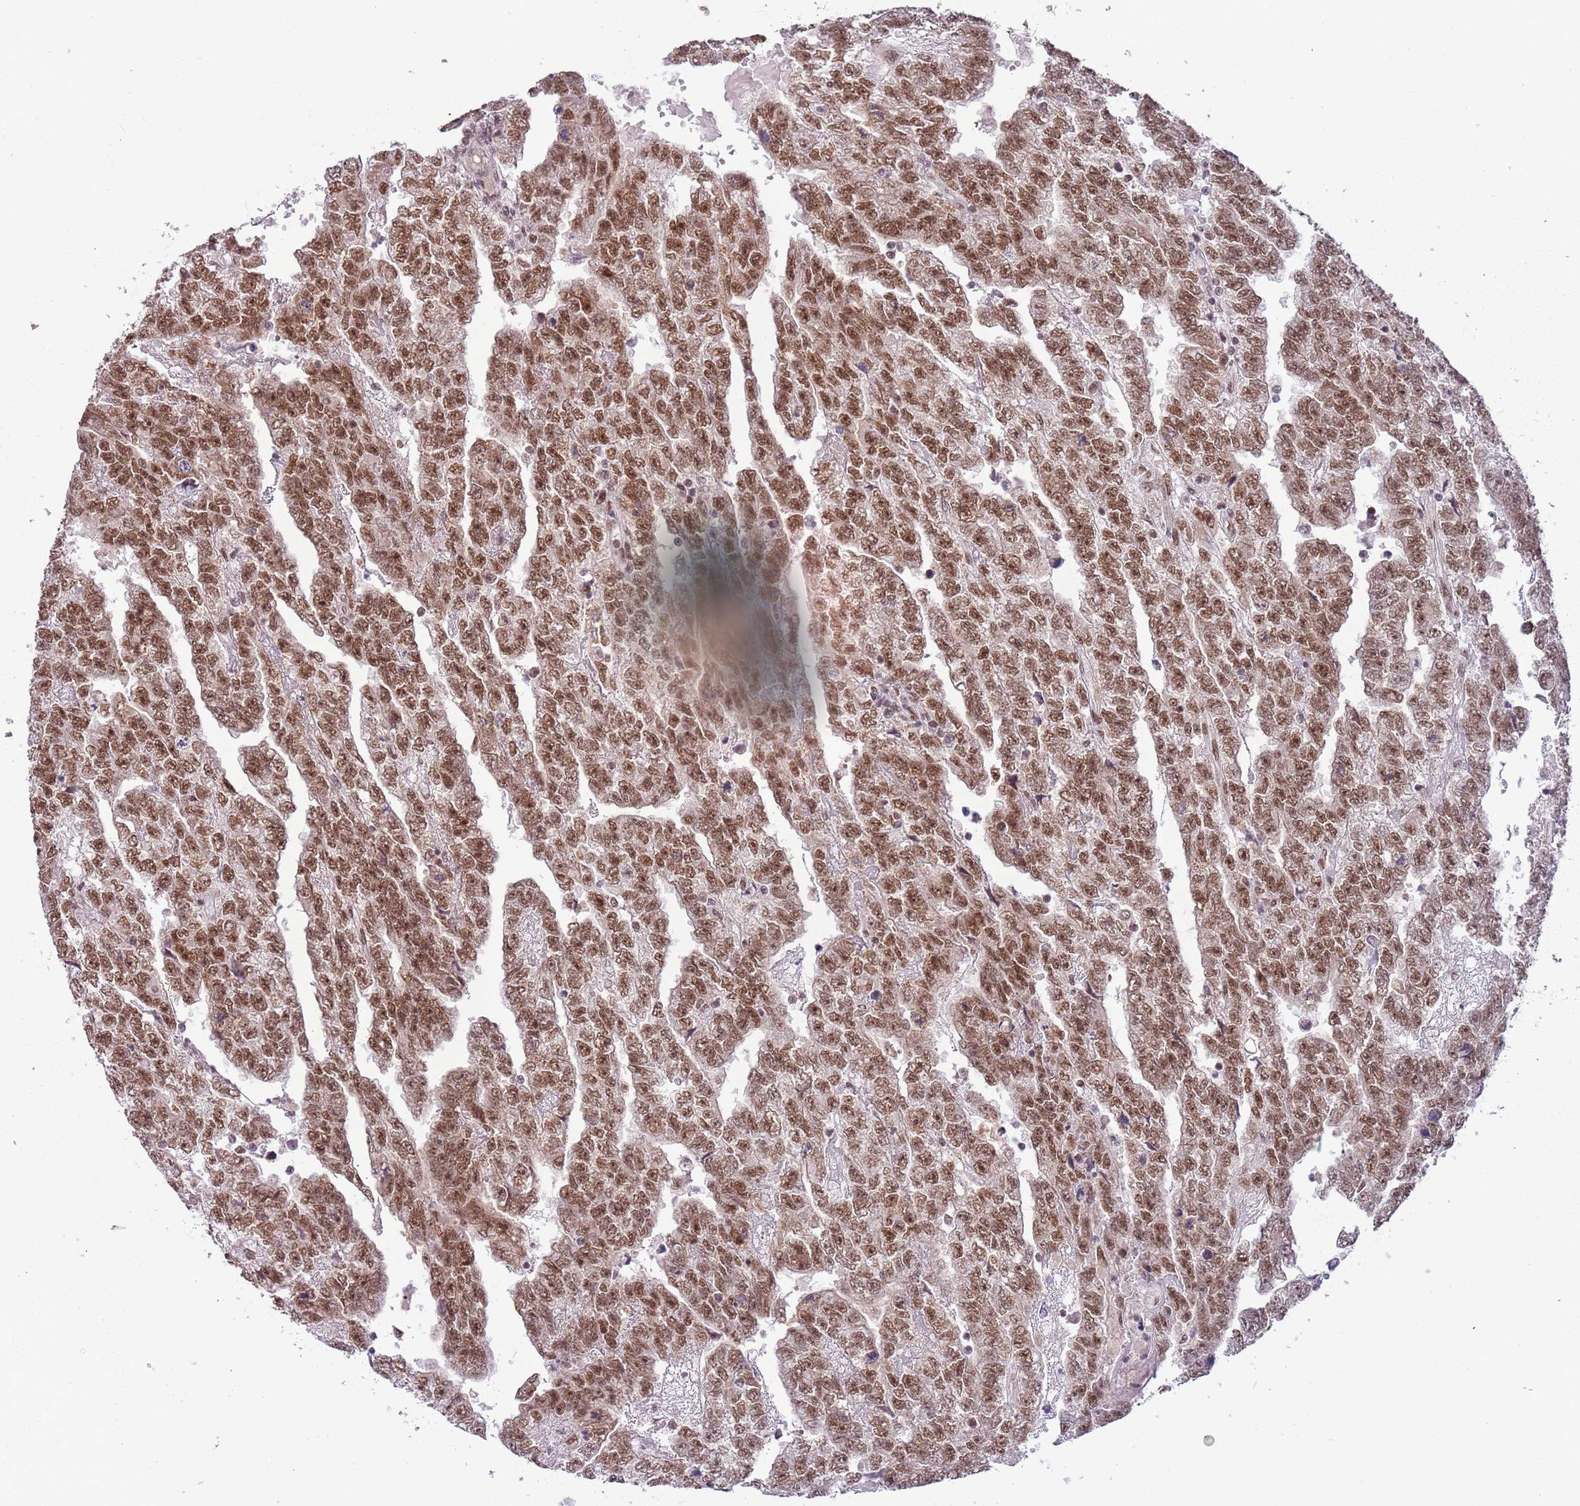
{"staining": {"intensity": "moderate", "quantity": ">75%", "location": "nuclear"}, "tissue": "testis cancer", "cell_type": "Tumor cells", "image_type": "cancer", "snomed": [{"axis": "morphology", "description": "Carcinoma, Embryonal, NOS"}, {"axis": "topography", "description": "Testis"}], "caption": "IHC histopathology image of human testis cancer stained for a protein (brown), which displays medium levels of moderate nuclear staining in approximately >75% of tumor cells.", "gene": "FAM120AOS", "patient": {"sex": "male", "age": 25}}